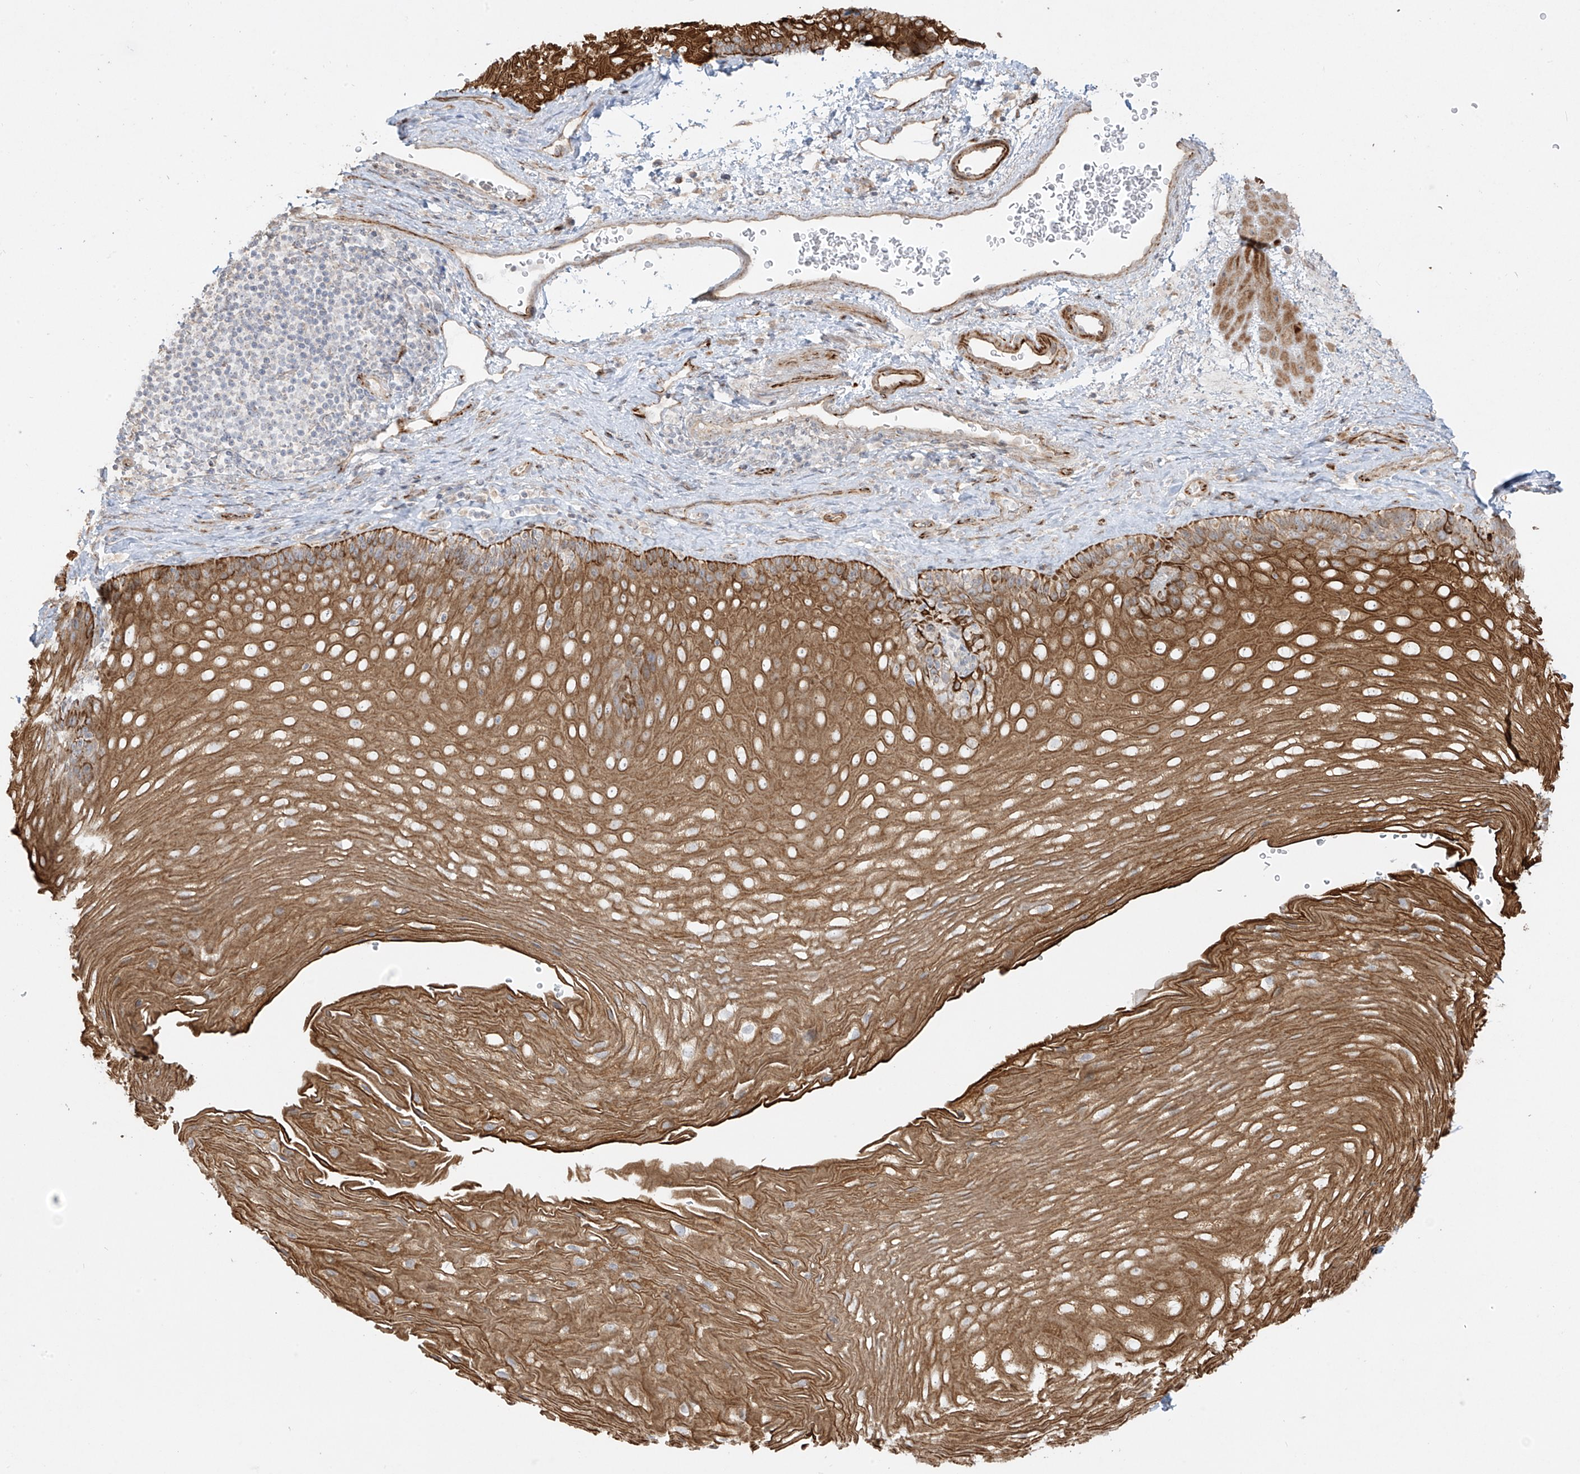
{"staining": {"intensity": "moderate", "quantity": ">75%", "location": "cytoplasmic/membranous"}, "tissue": "esophagus", "cell_type": "Squamous epithelial cells", "image_type": "normal", "snomed": [{"axis": "morphology", "description": "Normal tissue, NOS"}, {"axis": "topography", "description": "Esophagus"}], "caption": "Immunohistochemical staining of unremarkable human esophagus demonstrates >75% levels of moderate cytoplasmic/membranous protein expression in approximately >75% of squamous epithelial cells. The protein is stained brown, and the nuclei are stained in blue (DAB (3,3'-diaminobenzidine) IHC with brightfield microscopy, high magnification).", "gene": "DCDC2", "patient": {"sex": "female", "age": 66}}